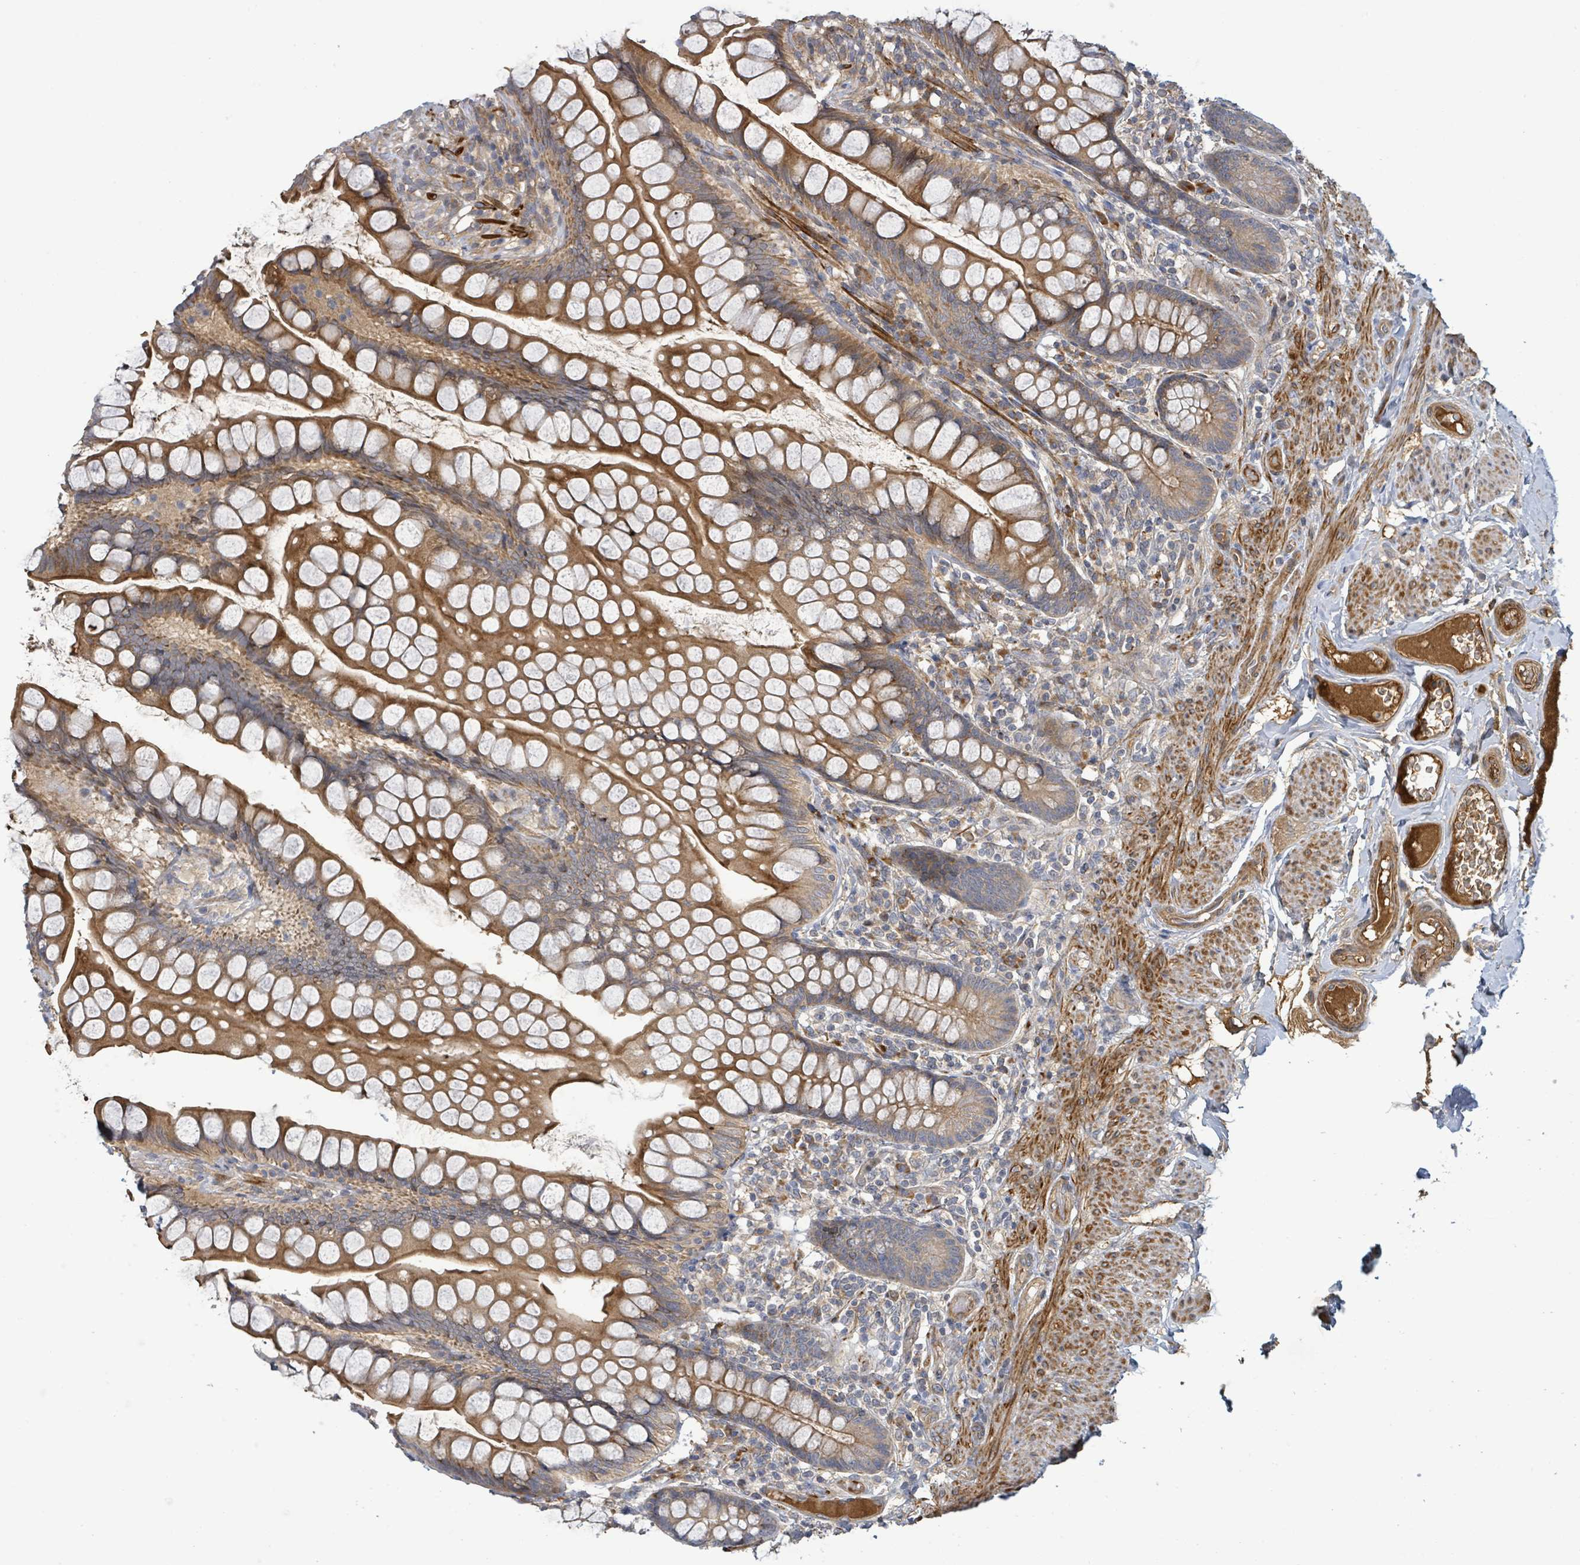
{"staining": {"intensity": "moderate", "quantity": ">75%", "location": "cytoplasmic/membranous"}, "tissue": "small intestine", "cell_type": "Glandular cells", "image_type": "normal", "snomed": [{"axis": "morphology", "description": "Normal tissue, NOS"}, {"axis": "topography", "description": "Small intestine"}], "caption": "A photomicrograph of human small intestine stained for a protein demonstrates moderate cytoplasmic/membranous brown staining in glandular cells. (brown staining indicates protein expression, while blue staining denotes nuclei).", "gene": "STARD4", "patient": {"sex": "male", "age": 70}}